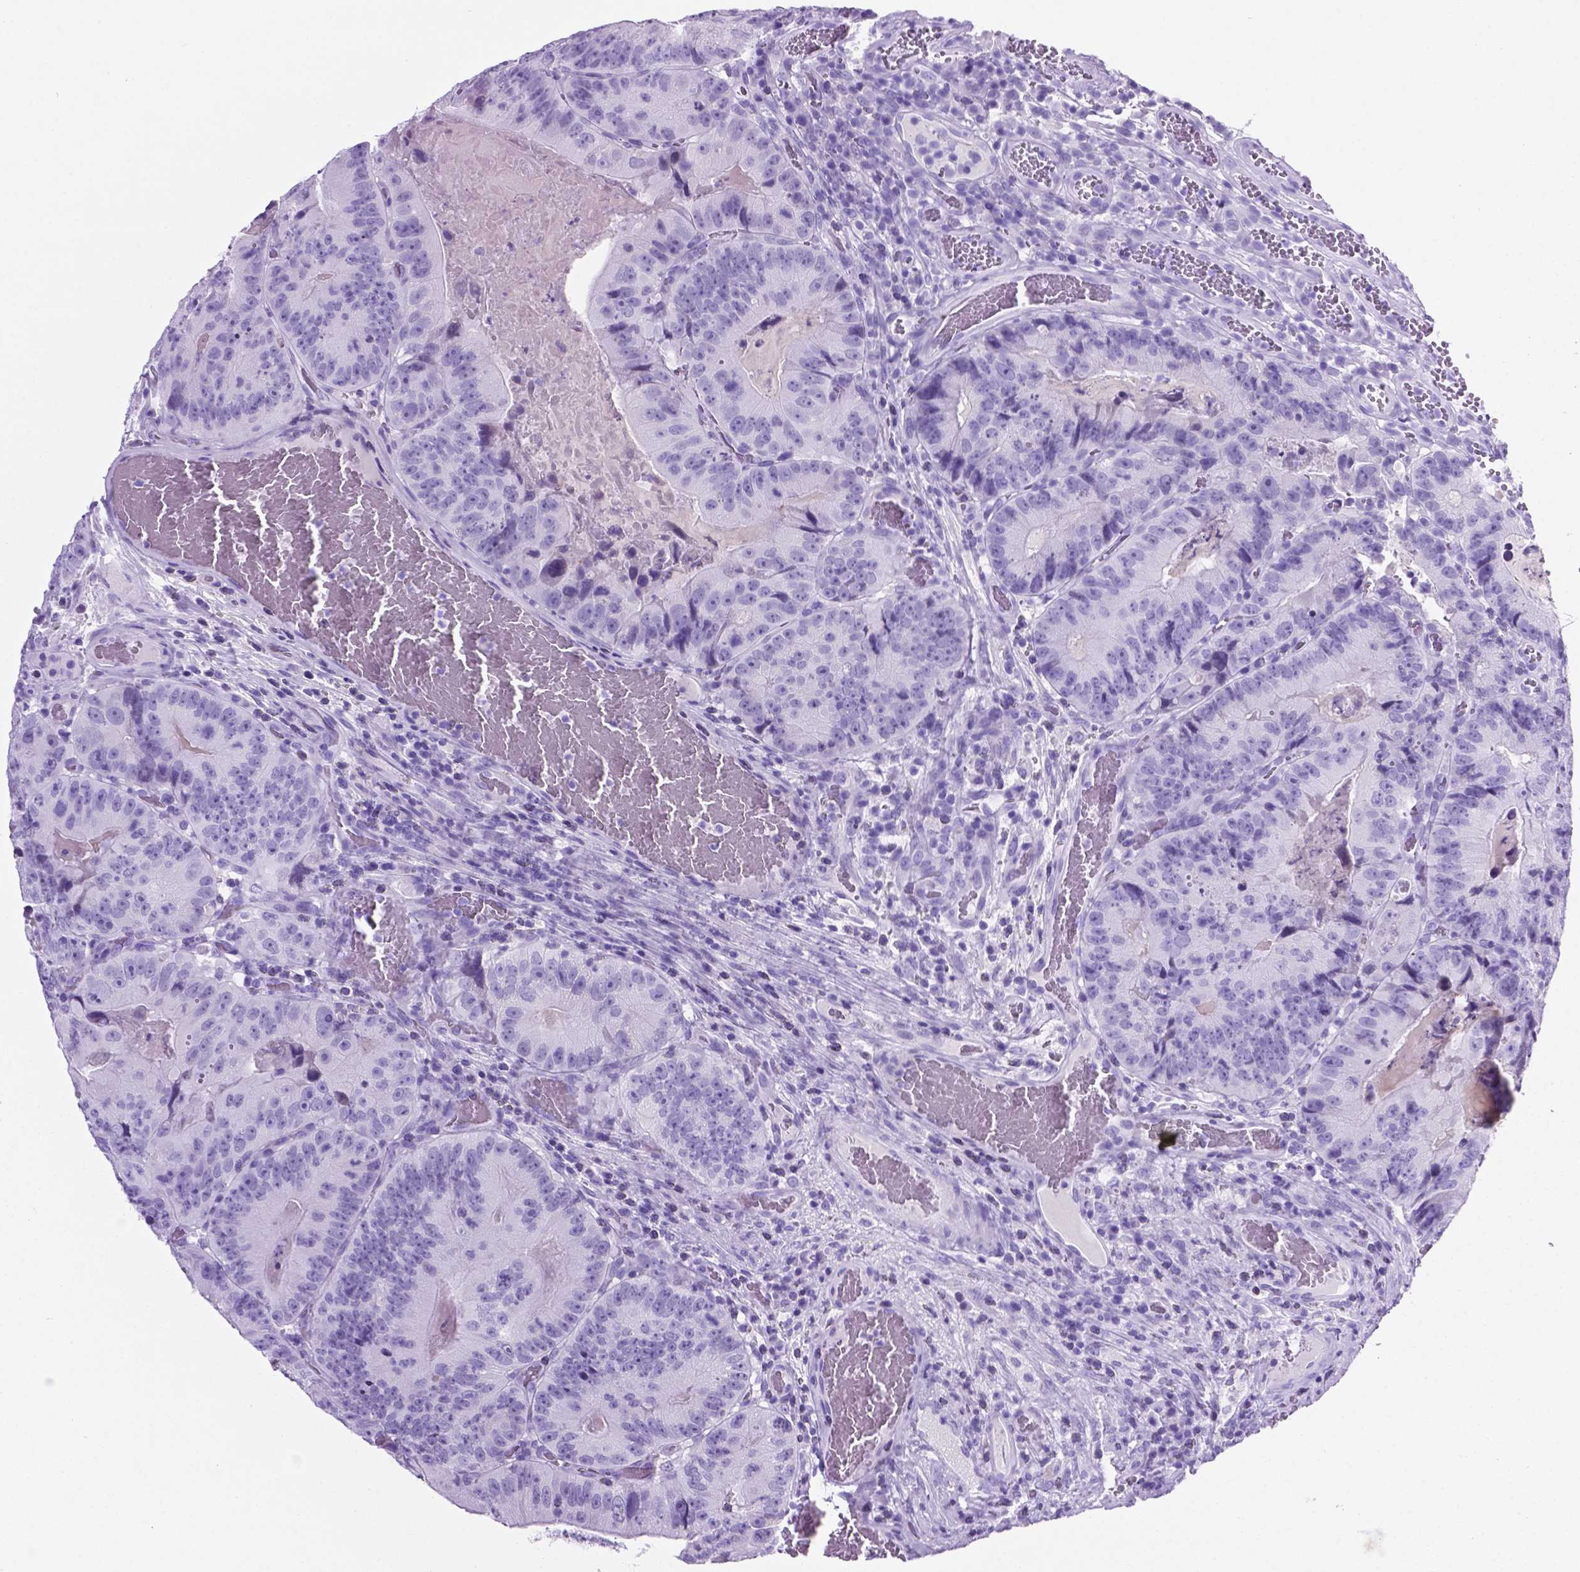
{"staining": {"intensity": "negative", "quantity": "none", "location": "none"}, "tissue": "colorectal cancer", "cell_type": "Tumor cells", "image_type": "cancer", "snomed": [{"axis": "morphology", "description": "Adenocarcinoma, NOS"}, {"axis": "topography", "description": "Colon"}], "caption": "Tumor cells are negative for protein expression in human adenocarcinoma (colorectal). (Stains: DAB (3,3'-diaminobenzidine) immunohistochemistry with hematoxylin counter stain, Microscopy: brightfield microscopy at high magnification).", "gene": "C17orf107", "patient": {"sex": "female", "age": 86}}